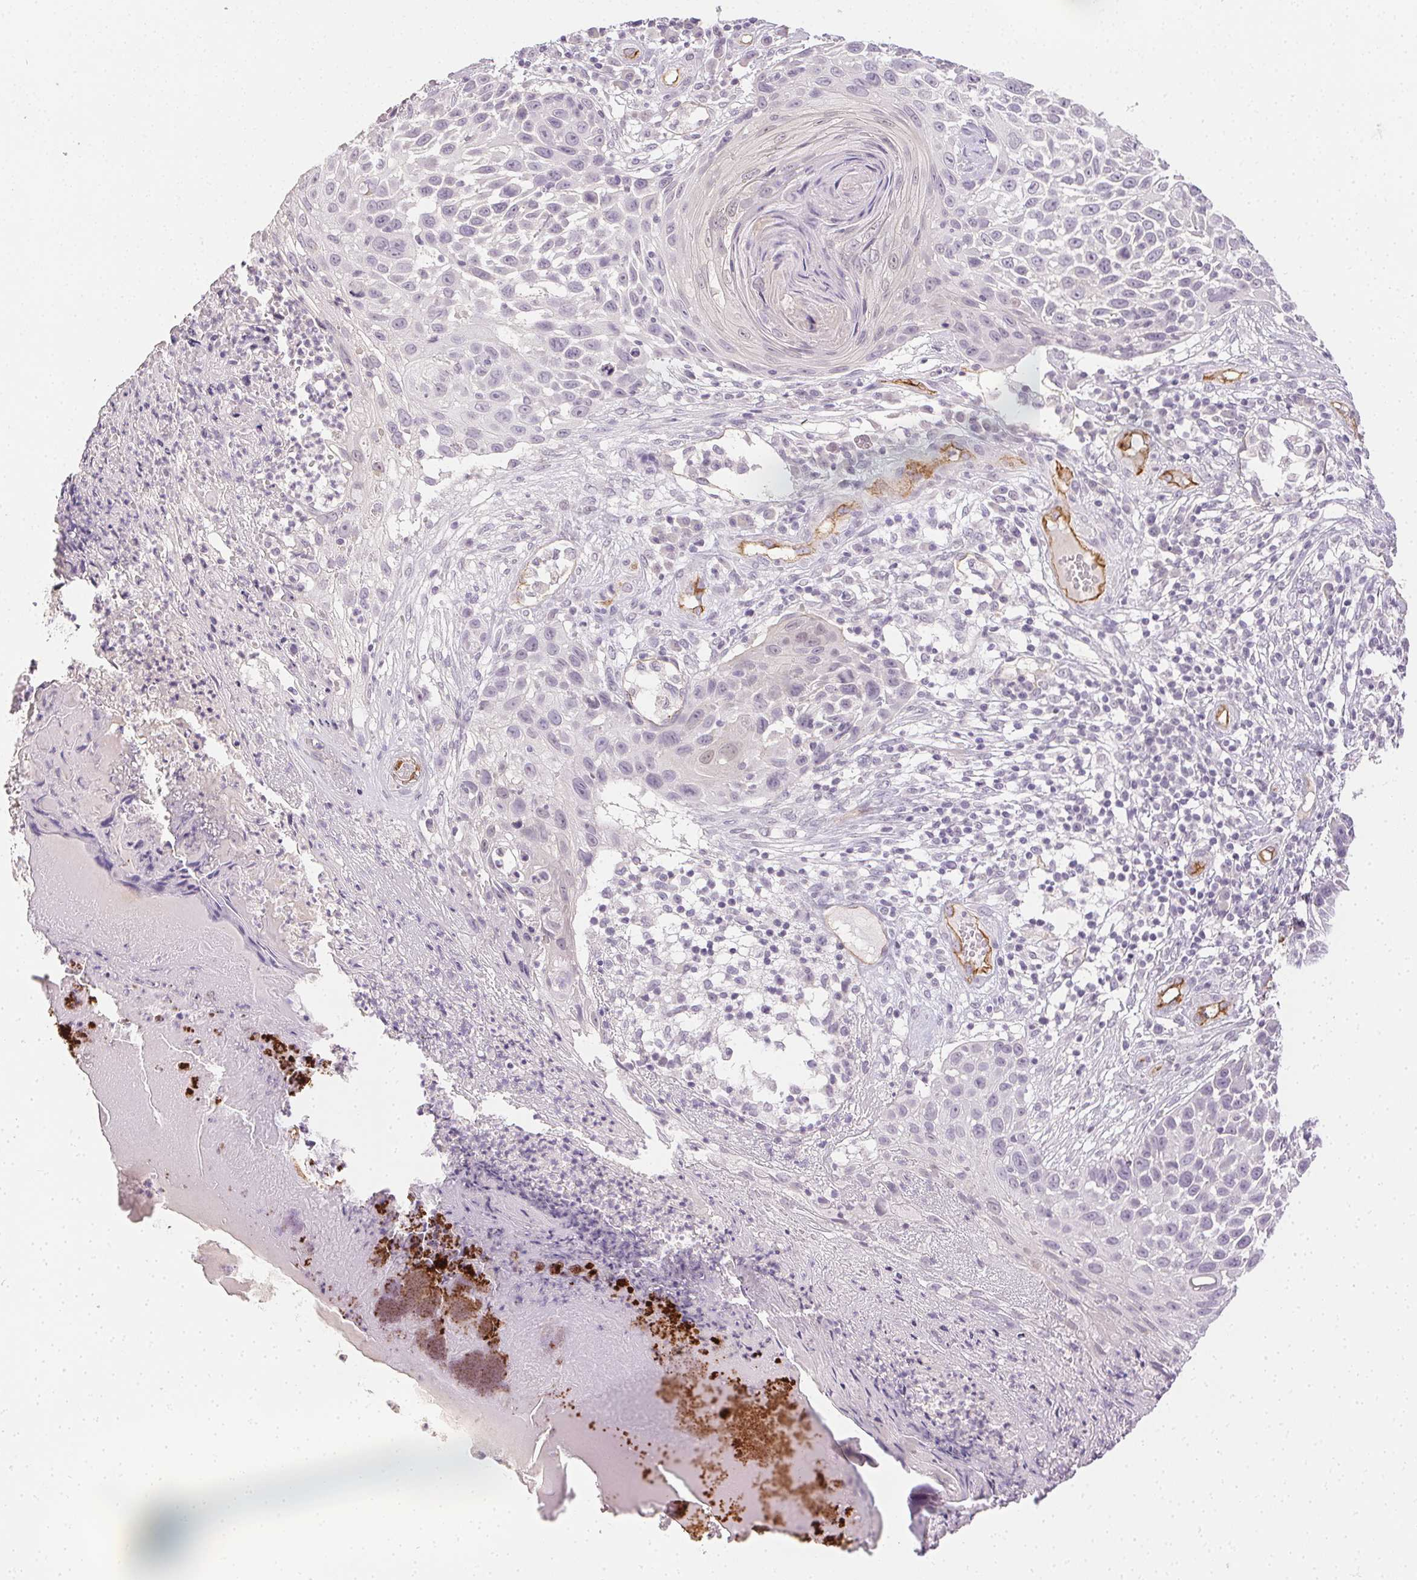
{"staining": {"intensity": "negative", "quantity": "none", "location": "none"}, "tissue": "skin cancer", "cell_type": "Tumor cells", "image_type": "cancer", "snomed": [{"axis": "morphology", "description": "Squamous cell carcinoma, NOS"}, {"axis": "topography", "description": "Skin"}], "caption": "This is a histopathology image of immunohistochemistry (IHC) staining of squamous cell carcinoma (skin), which shows no expression in tumor cells.", "gene": "PODXL", "patient": {"sex": "male", "age": 92}}